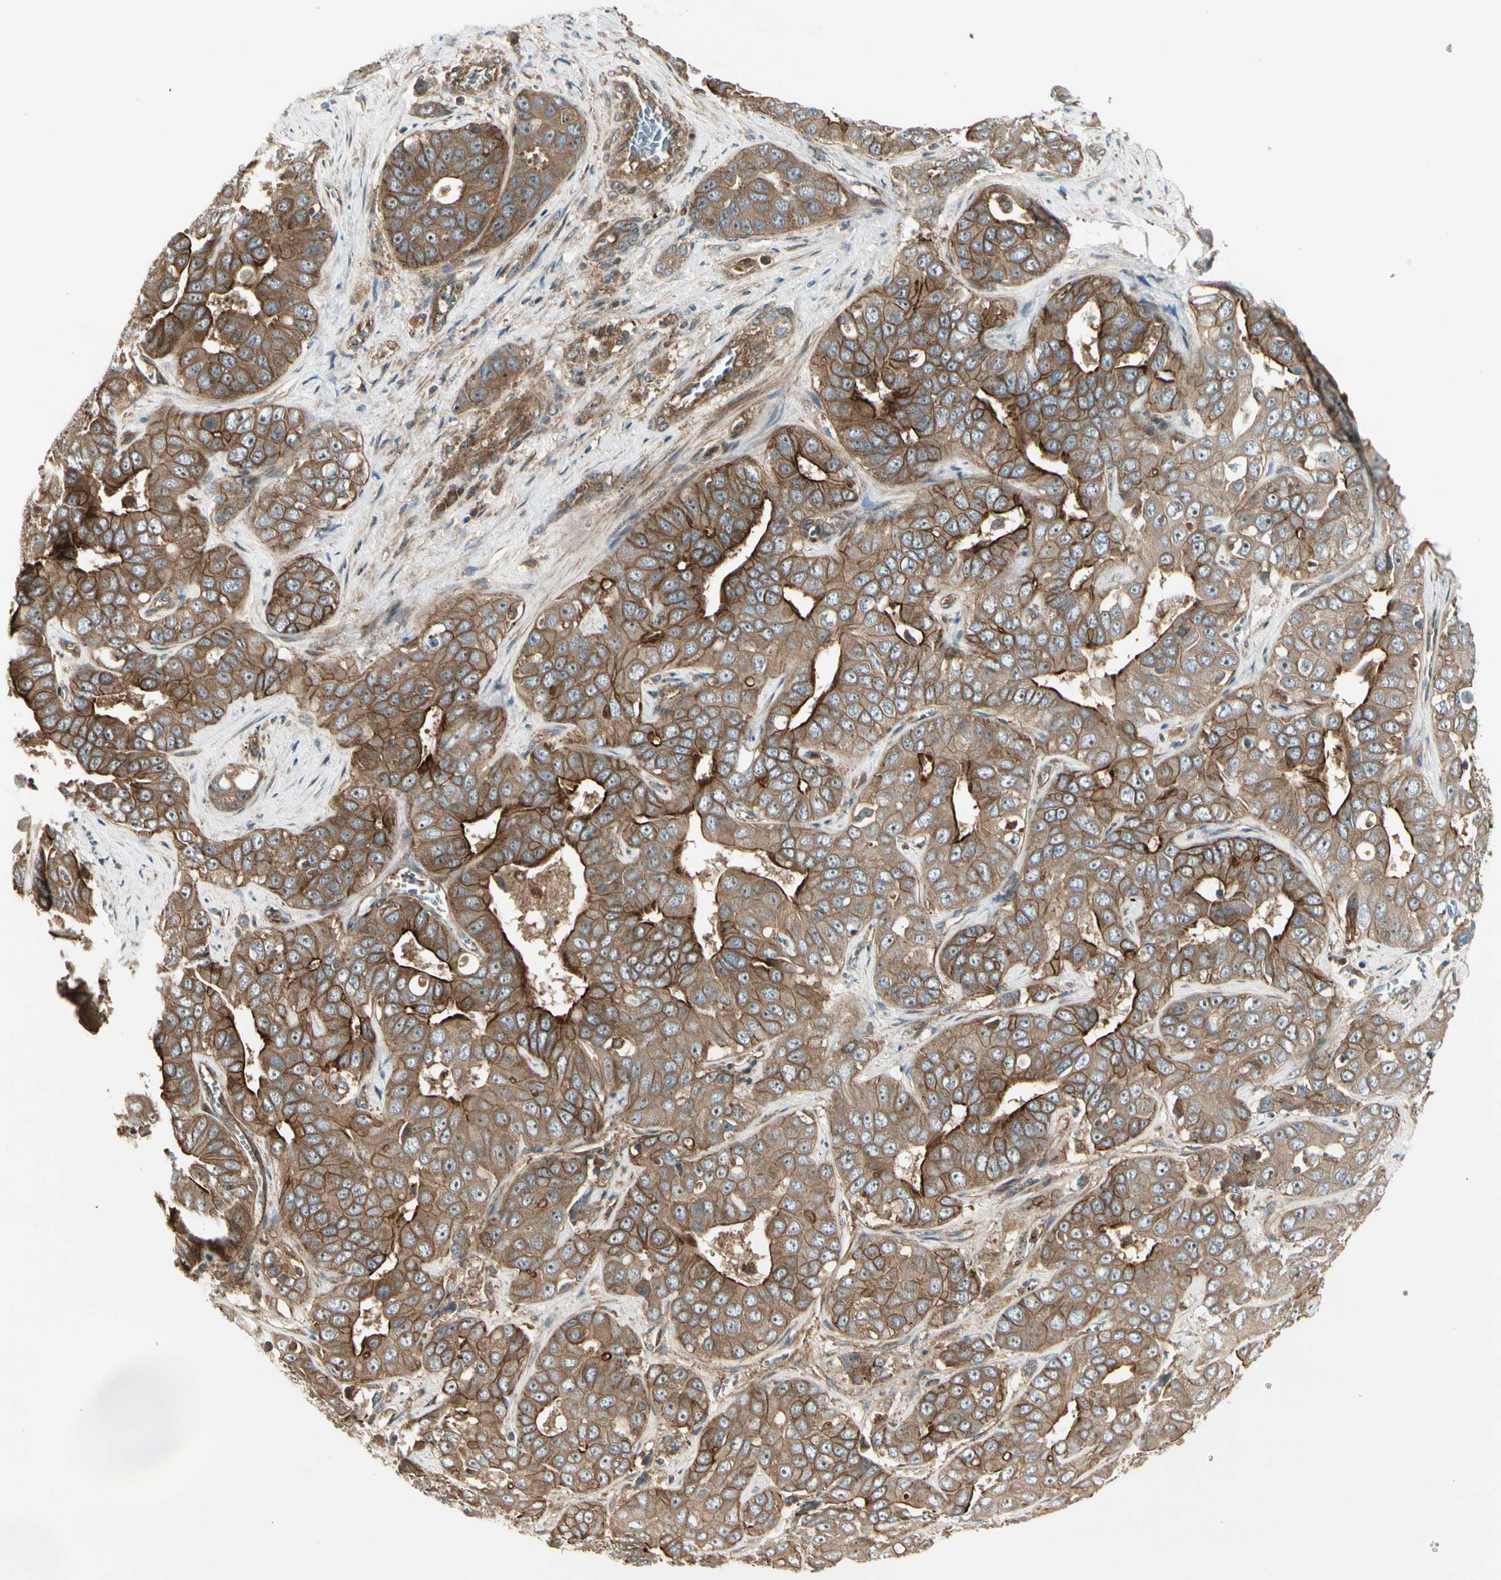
{"staining": {"intensity": "strong", "quantity": ">75%", "location": "cytoplasmic/membranous"}, "tissue": "liver cancer", "cell_type": "Tumor cells", "image_type": "cancer", "snomed": [{"axis": "morphology", "description": "Cholangiocarcinoma"}, {"axis": "topography", "description": "Liver"}], "caption": "The immunohistochemical stain labels strong cytoplasmic/membranous expression in tumor cells of cholangiocarcinoma (liver) tissue.", "gene": "FKBP15", "patient": {"sex": "female", "age": 52}}